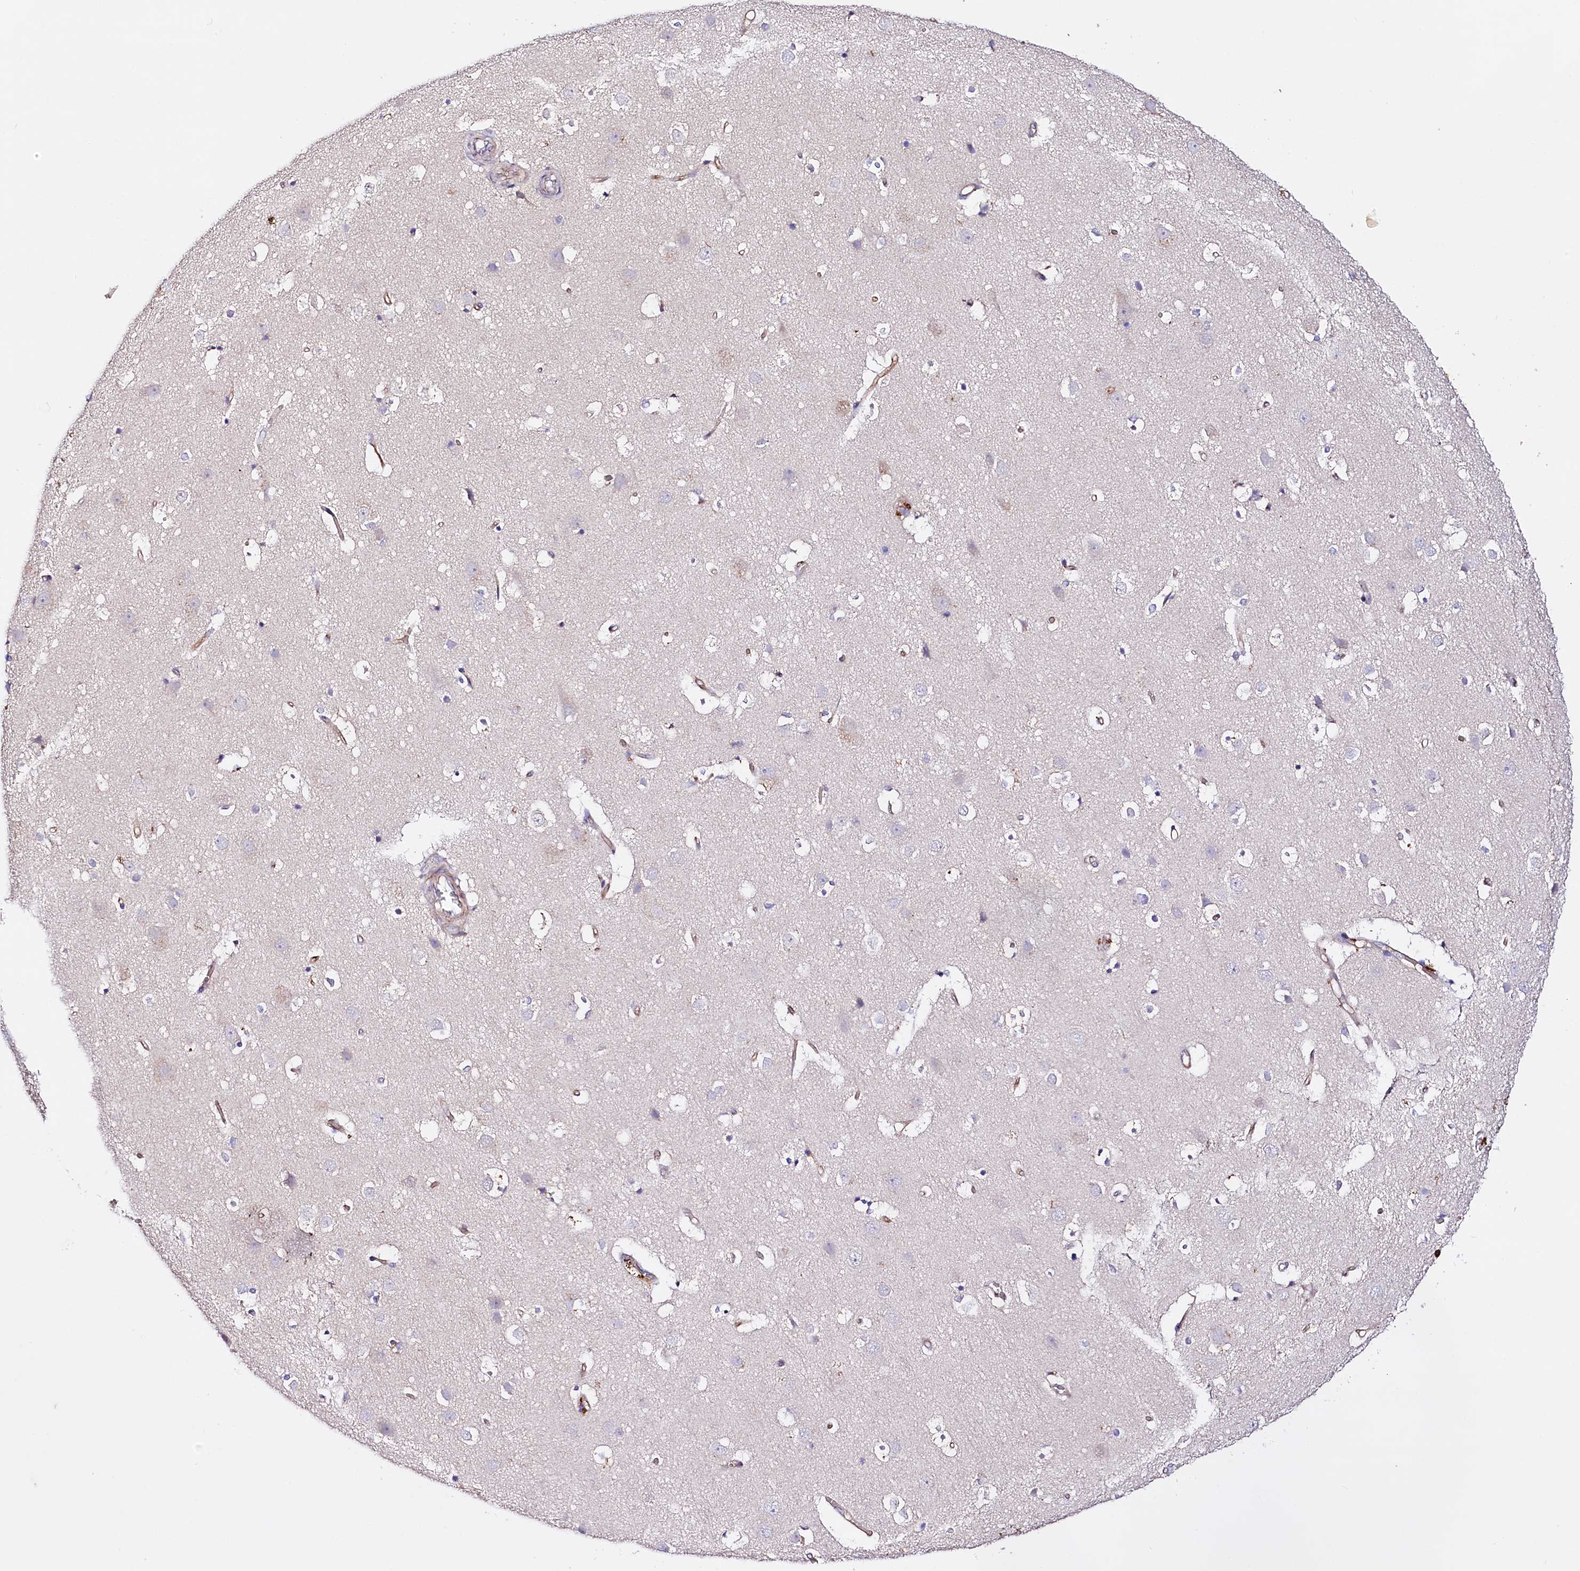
{"staining": {"intensity": "moderate", "quantity": ">75%", "location": "cytoplasmic/membranous"}, "tissue": "cerebral cortex", "cell_type": "Endothelial cells", "image_type": "normal", "snomed": [{"axis": "morphology", "description": "Normal tissue, NOS"}, {"axis": "topography", "description": "Cerebral cortex"}], "caption": "This histopathology image exhibits unremarkable cerebral cortex stained with IHC to label a protein in brown. The cytoplasmic/membranous of endothelial cells show moderate positivity for the protein. Nuclei are counter-stained blue.", "gene": "SLC7A1", "patient": {"sex": "male", "age": 54}}